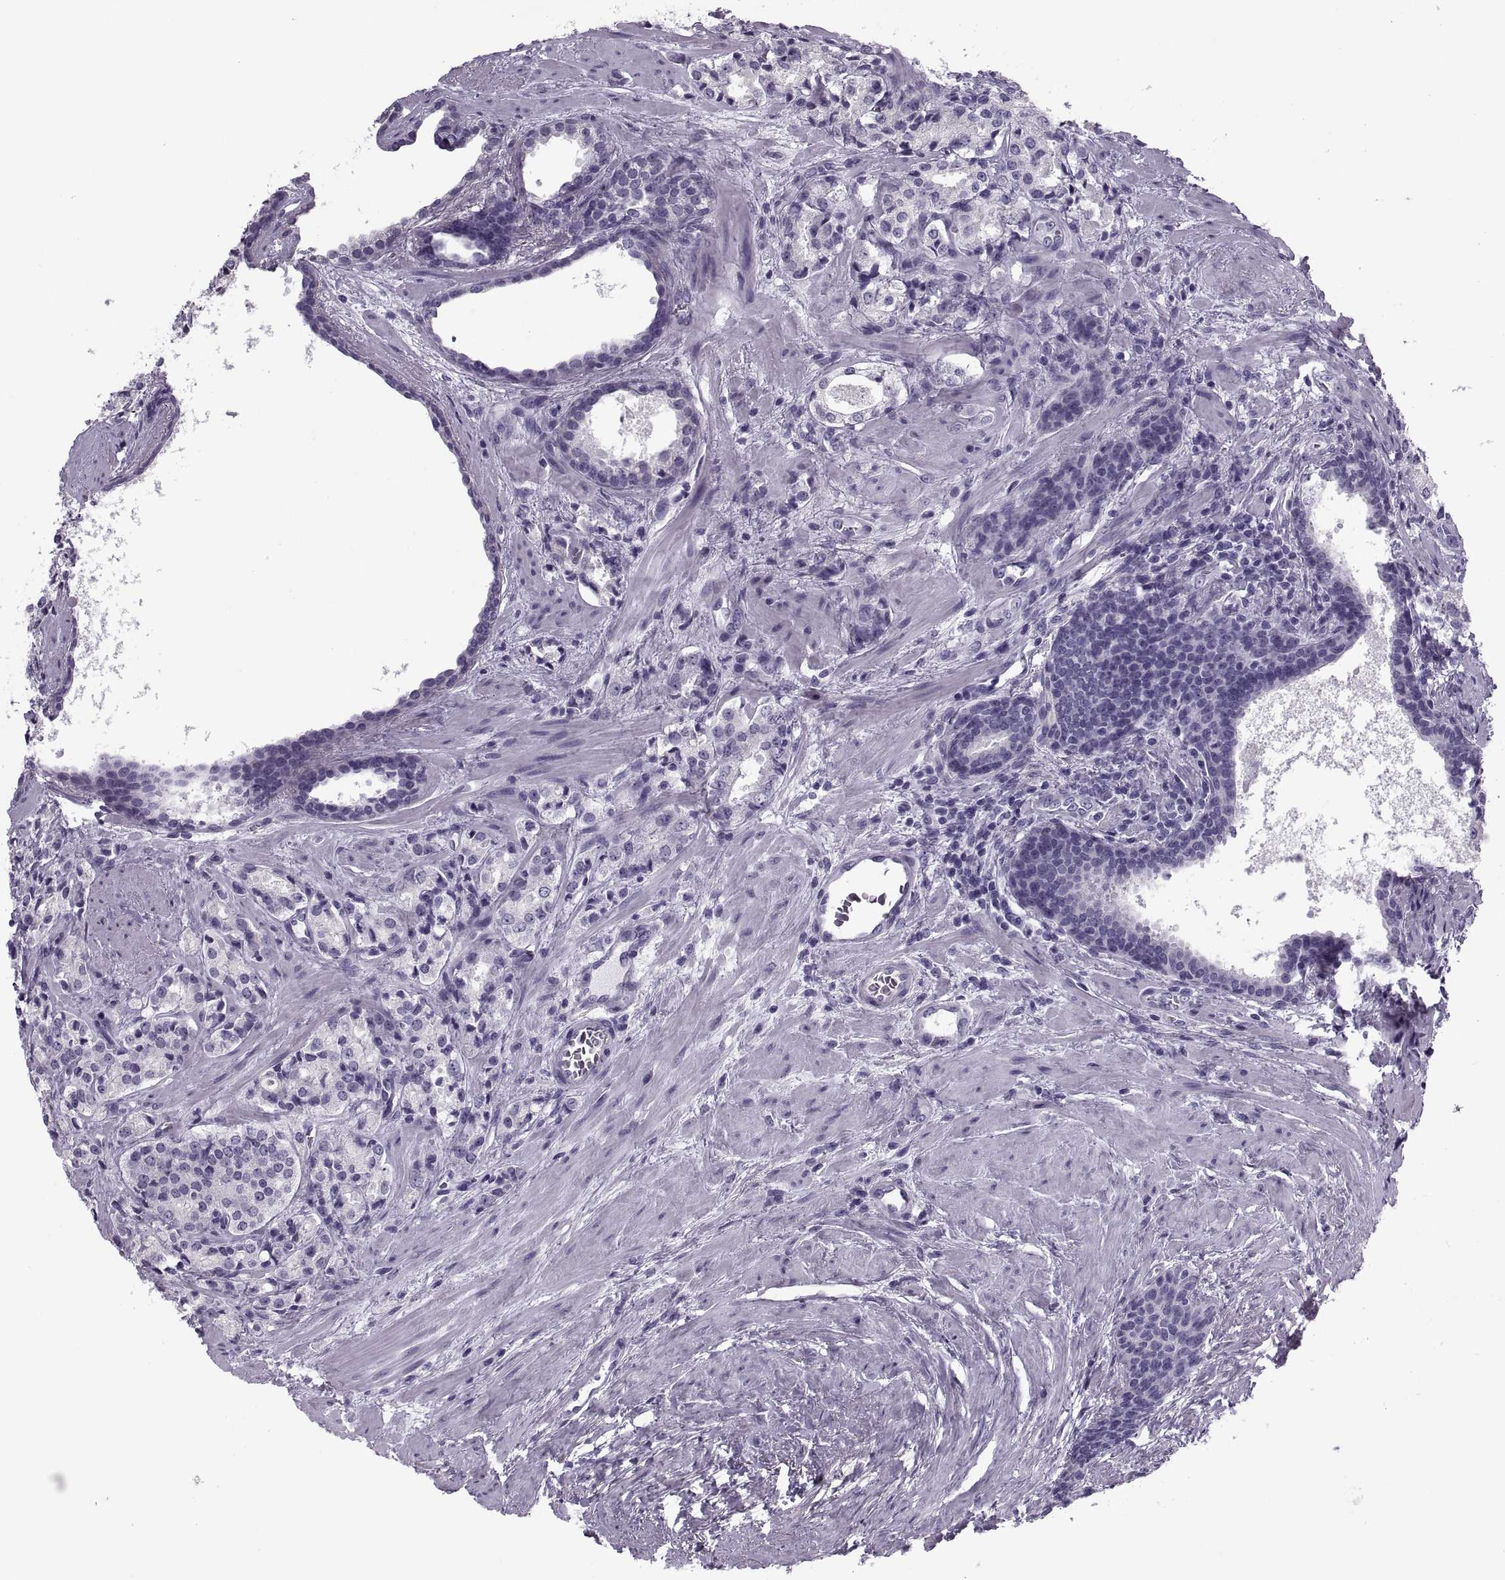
{"staining": {"intensity": "negative", "quantity": "none", "location": "none"}, "tissue": "prostate cancer", "cell_type": "Tumor cells", "image_type": "cancer", "snomed": [{"axis": "morphology", "description": "Adenocarcinoma, Low grade"}, {"axis": "topography", "description": "Prostate"}], "caption": "Prostate cancer (low-grade adenocarcinoma) stained for a protein using immunohistochemistry exhibits no positivity tumor cells.", "gene": "RLBP1", "patient": {"sex": "male", "age": 56}}